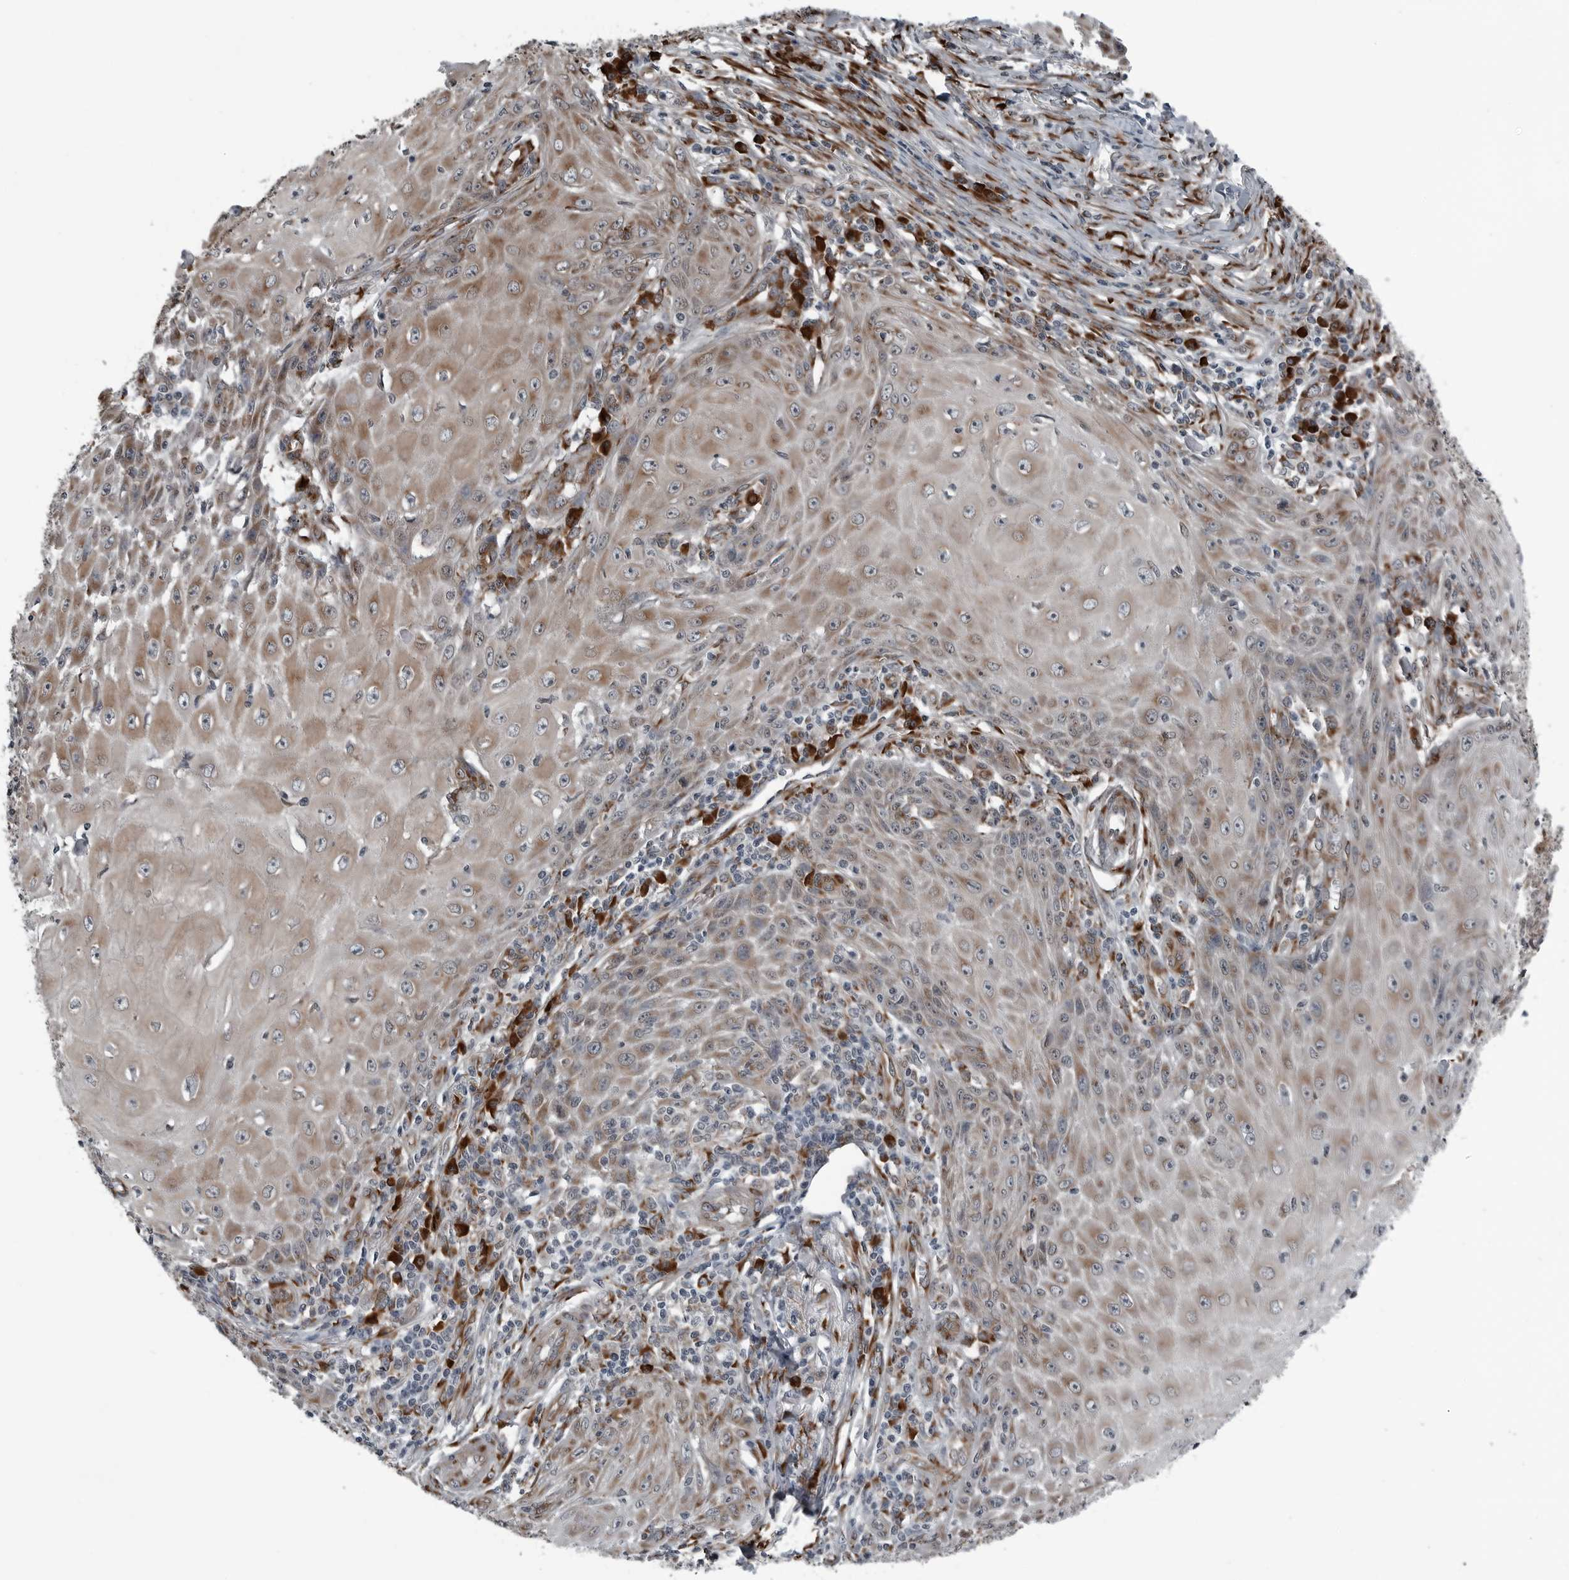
{"staining": {"intensity": "moderate", "quantity": ">75%", "location": "cytoplasmic/membranous"}, "tissue": "skin cancer", "cell_type": "Tumor cells", "image_type": "cancer", "snomed": [{"axis": "morphology", "description": "Squamous cell carcinoma, NOS"}, {"axis": "topography", "description": "Skin"}], "caption": "Approximately >75% of tumor cells in human skin cancer (squamous cell carcinoma) exhibit moderate cytoplasmic/membranous protein expression as visualized by brown immunohistochemical staining.", "gene": "CEP85", "patient": {"sex": "female", "age": 73}}